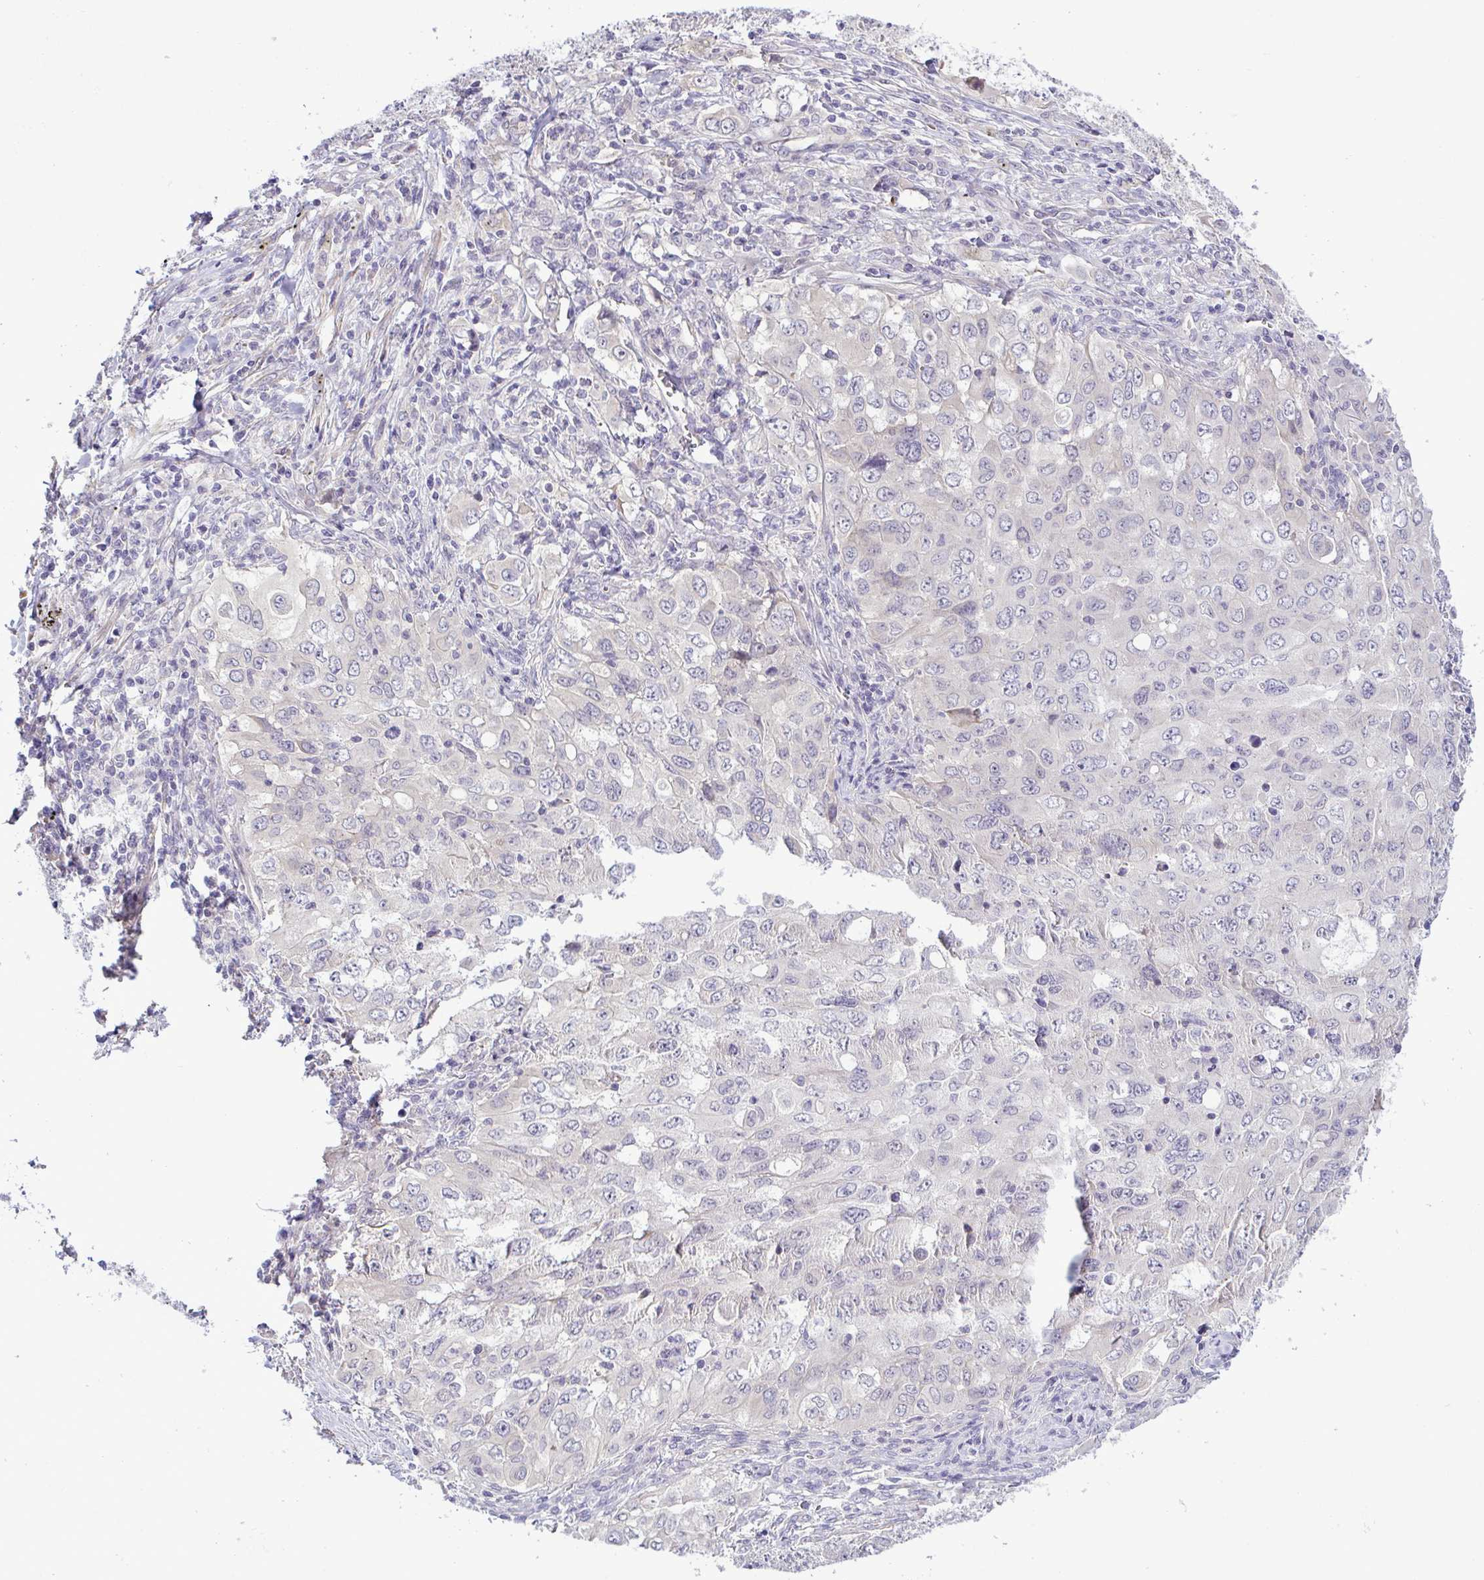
{"staining": {"intensity": "negative", "quantity": "none", "location": "none"}, "tissue": "lung cancer", "cell_type": "Tumor cells", "image_type": "cancer", "snomed": [{"axis": "morphology", "description": "Adenocarcinoma, NOS"}, {"axis": "morphology", "description": "Adenocarcinoma, metastatic, NOS"}, {"axis": "topography", "description": "Lymph node"}, {"axis": "topography", "description": "Lung"}], "caption": "The immunohistochemistry image has no significant positivity in tumor cells of lung cancer tissue.", "gene": "SYNPO2L", "patient": {"sex": "female", "age": 42}}